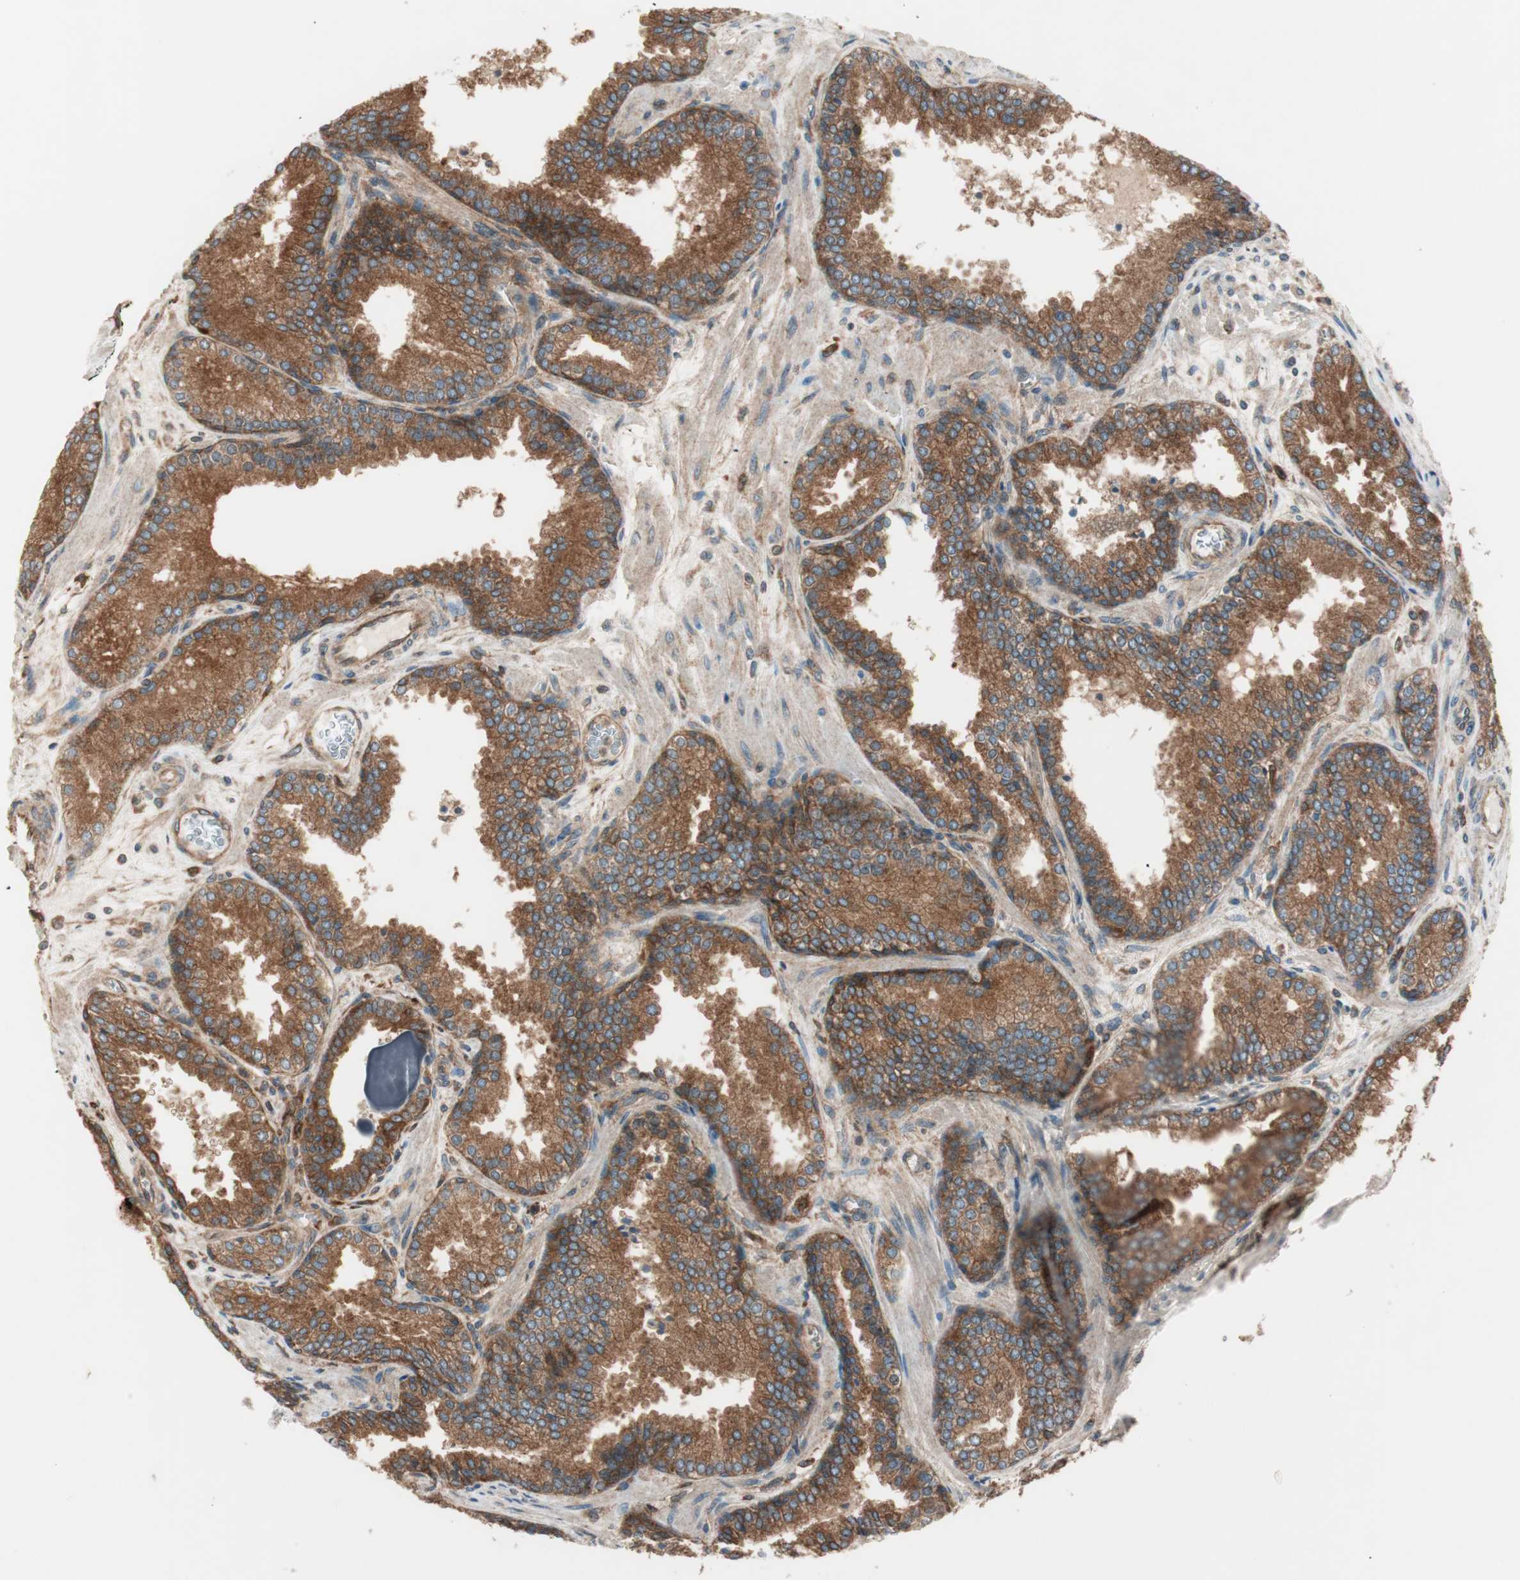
{"staining": {"intensity": "strong", "quantity": ">75%", "location": "cytoplasmic/membranous"}, "tissue": "prostate cancer", "cell_type": "Tumor cells", "image_type": "cancer", "snomed": [{"axis": "morphology", "description": "Adenocarcinoma, Low grade"}, {"axis": "topography", "description": "Prostate"}], "caption": "Immunohistochemical staining of prostate adenocarcinoma (low-grade) demonstrates high levels of strong cytoplasmic/membranous protein staining in approximately >75% of tumor cells.", "gene": "RAB5A", "patient": {"sex": "male", "age": 60}}